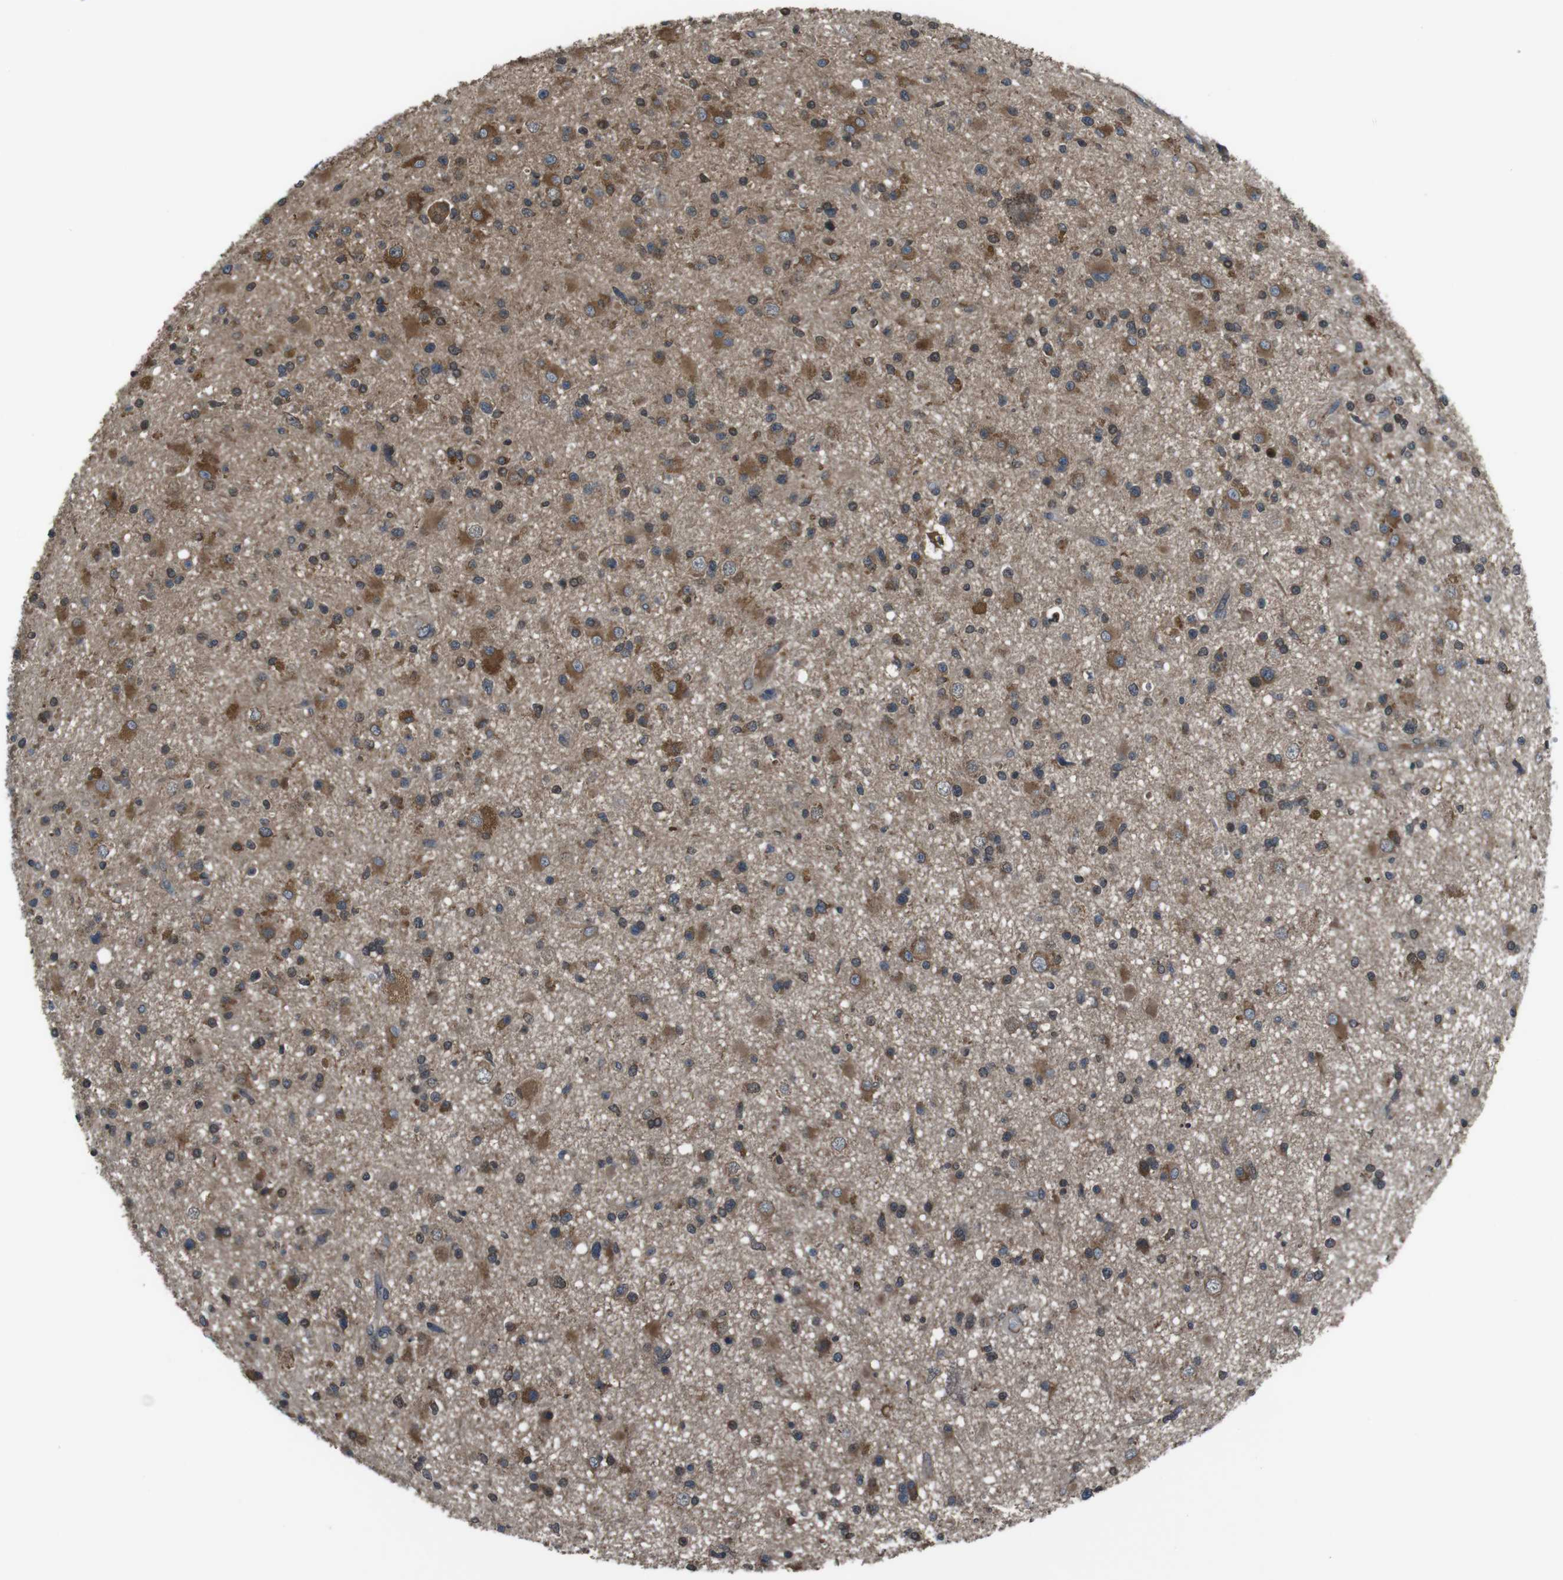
{"staining": {"intensity": "moderate", "quantity": ">75%", "location": "cytoplasmic/membranous"}, "tissue": "glioma", "cell_type": "Tumor cells", "image_type": "cancer", "snomed": [{"axis": "morphology", "description": "Glioma, malignant, High grade"}, {"axis": "topography", "description": "Brain"}], "caption": "High-magnification brightfield microscopy of glioma stained with DAB (brown) and counterstained with hematoxylin (blue). tumor cells exhibit moderate cytoplasmic/membranous positivity is present in about>75% of cells.", "gene": "SSR3", "patient": {"sex": "male", "age": 33}}